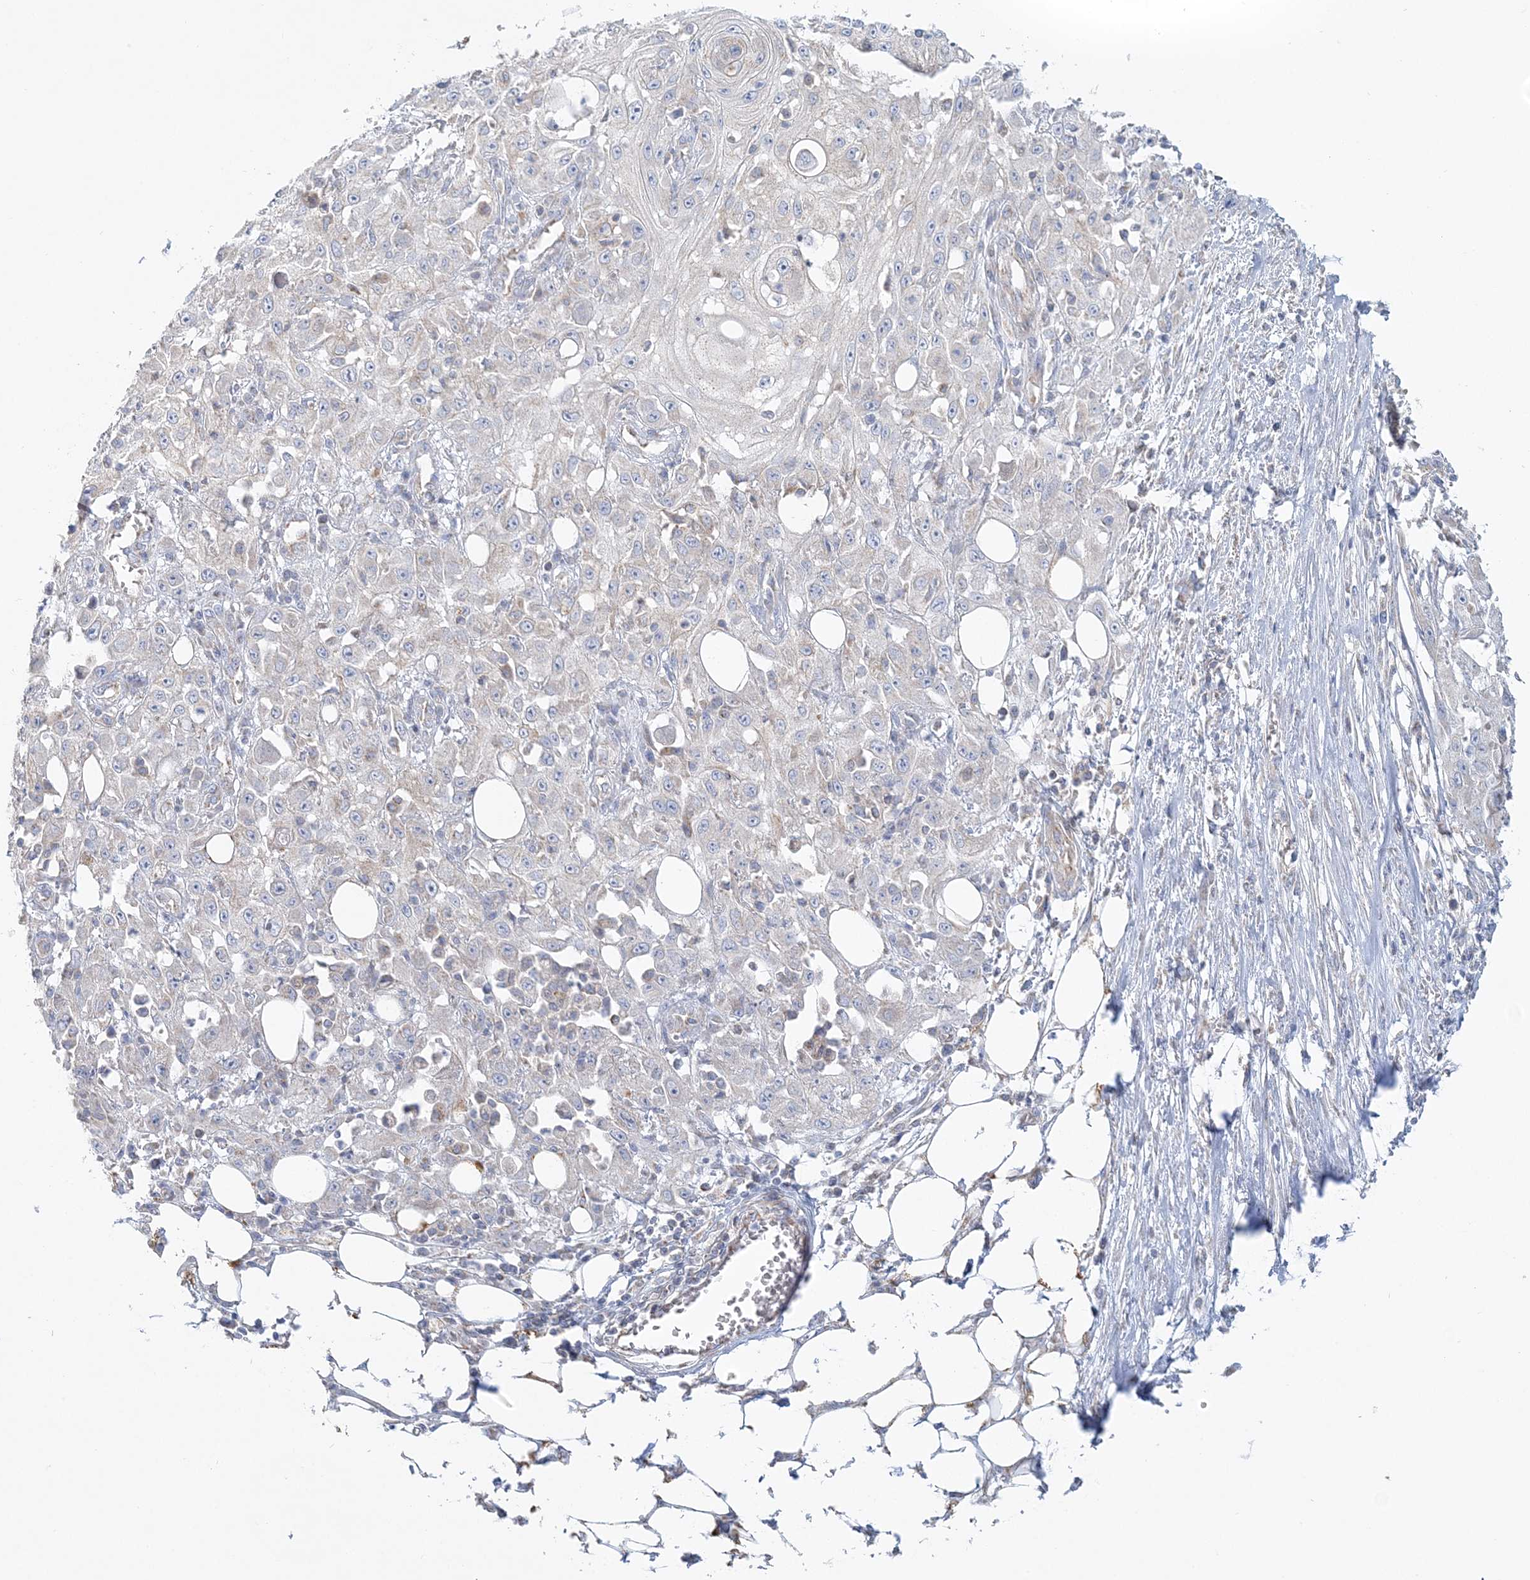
{"staining": {"intensity": "negative", "quantity": "none", "location": "none"}, "tissue": "skin cancer", "cell_type": "Tumor cells", "image_type": "cancer", "snomed": [{"axis": "morphology", "description": "Squamous cell carcinoma, NOS"}, {"axis": "morphology", "description": "Squamous cell carcinoma, metastatic, NOS"}, {"axis": "topography", "description": "Skin"}, {"axis": "topography", "description": "Lymph node"}], "caption": "An image of skin cancer (squamous cell carcinoma) stained for a protein exhibits no brown staining in tumor cells.", "gene": "TBC1D14", "patient": {"sex": "male", "age": 75}}